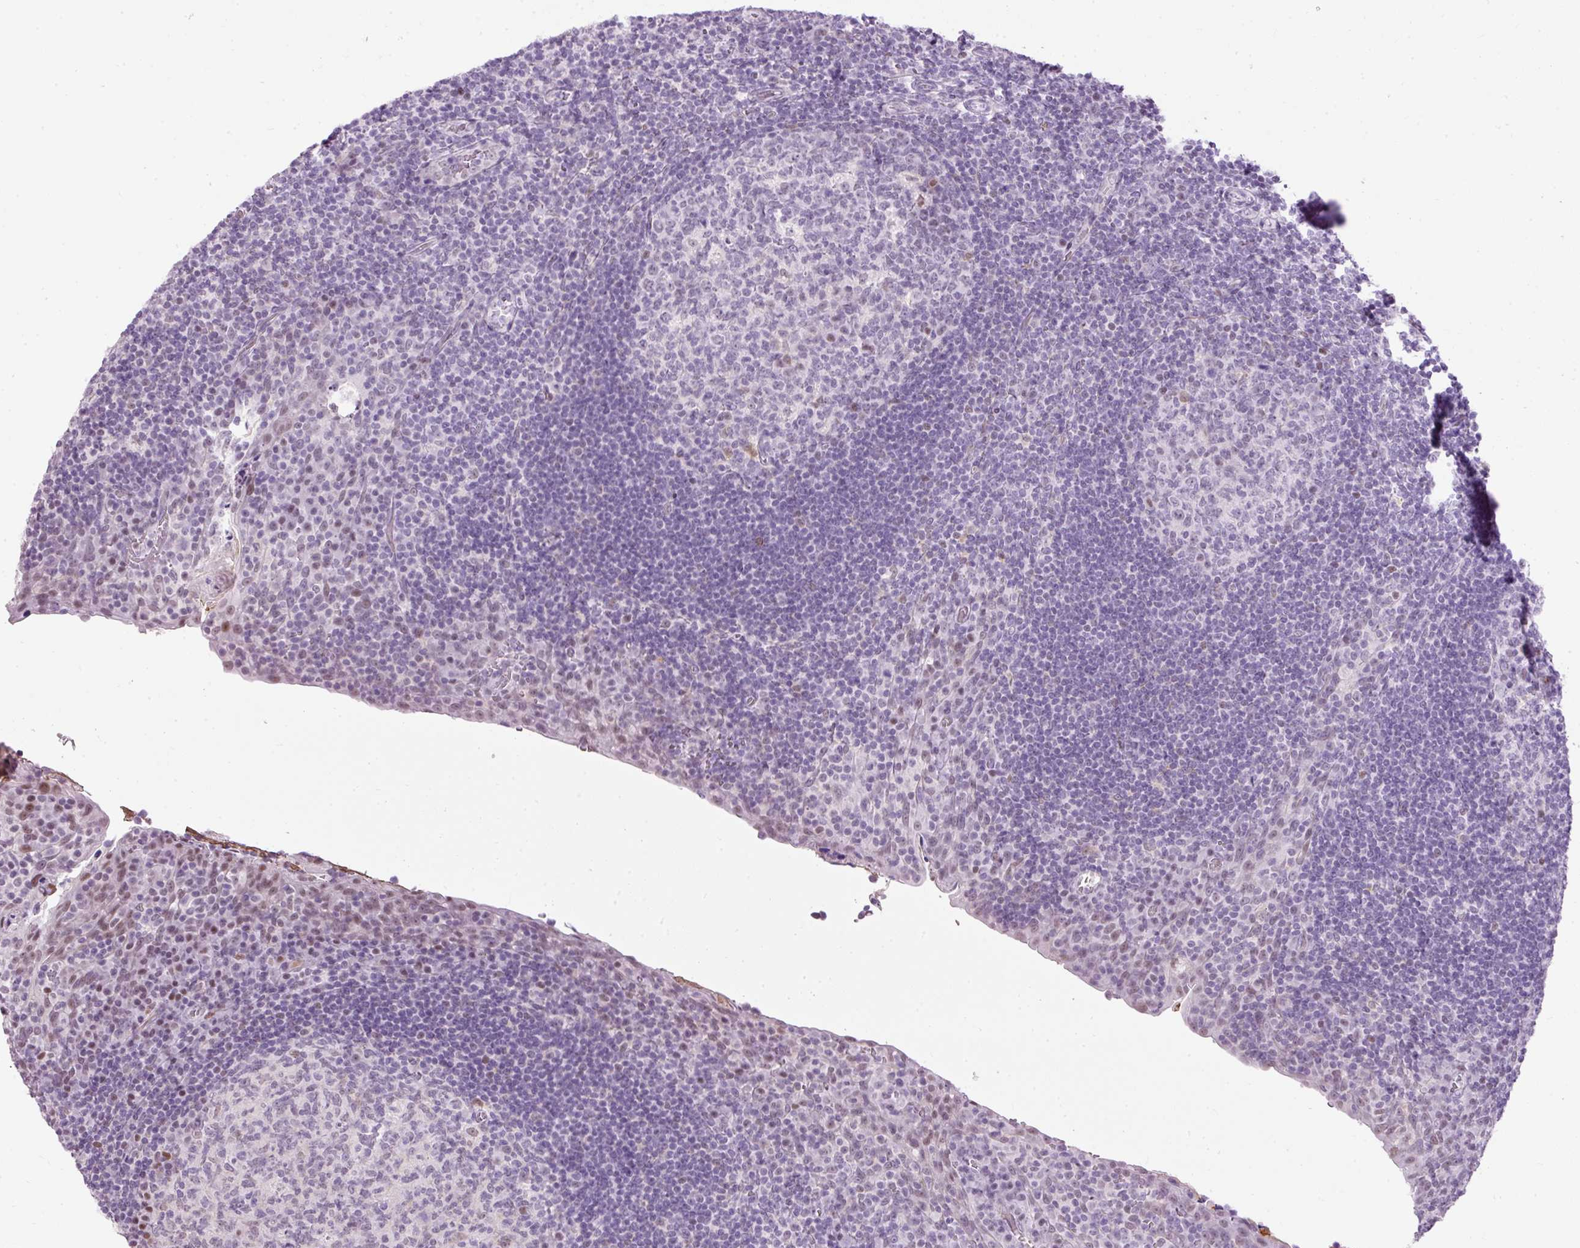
{"staining": {"intensity": "weak", "quantity": "<25%", "location": "nuclear"}, "tissue": "tonsil", "cell_type": "Germinal center cells", "image_type": "normal", "snomed": [{"axis": "morphology", "description": "Normal tissue, NOS"}, {"axis": "topography", "description": "Tonsil"}], "caption": "Immunohistochemical staining of unremarkable tonsil exhibits no significant expression in germinal center cells. The staining was performed using DAB (3,3'-diaminobenzidine) to visualize the protein expression in brown, while the nuclei were stained in blue with hematoxylin (Magnification: 20x).", "gene": "PDE6B", "patient": {"sex": "male", "age": 17}}